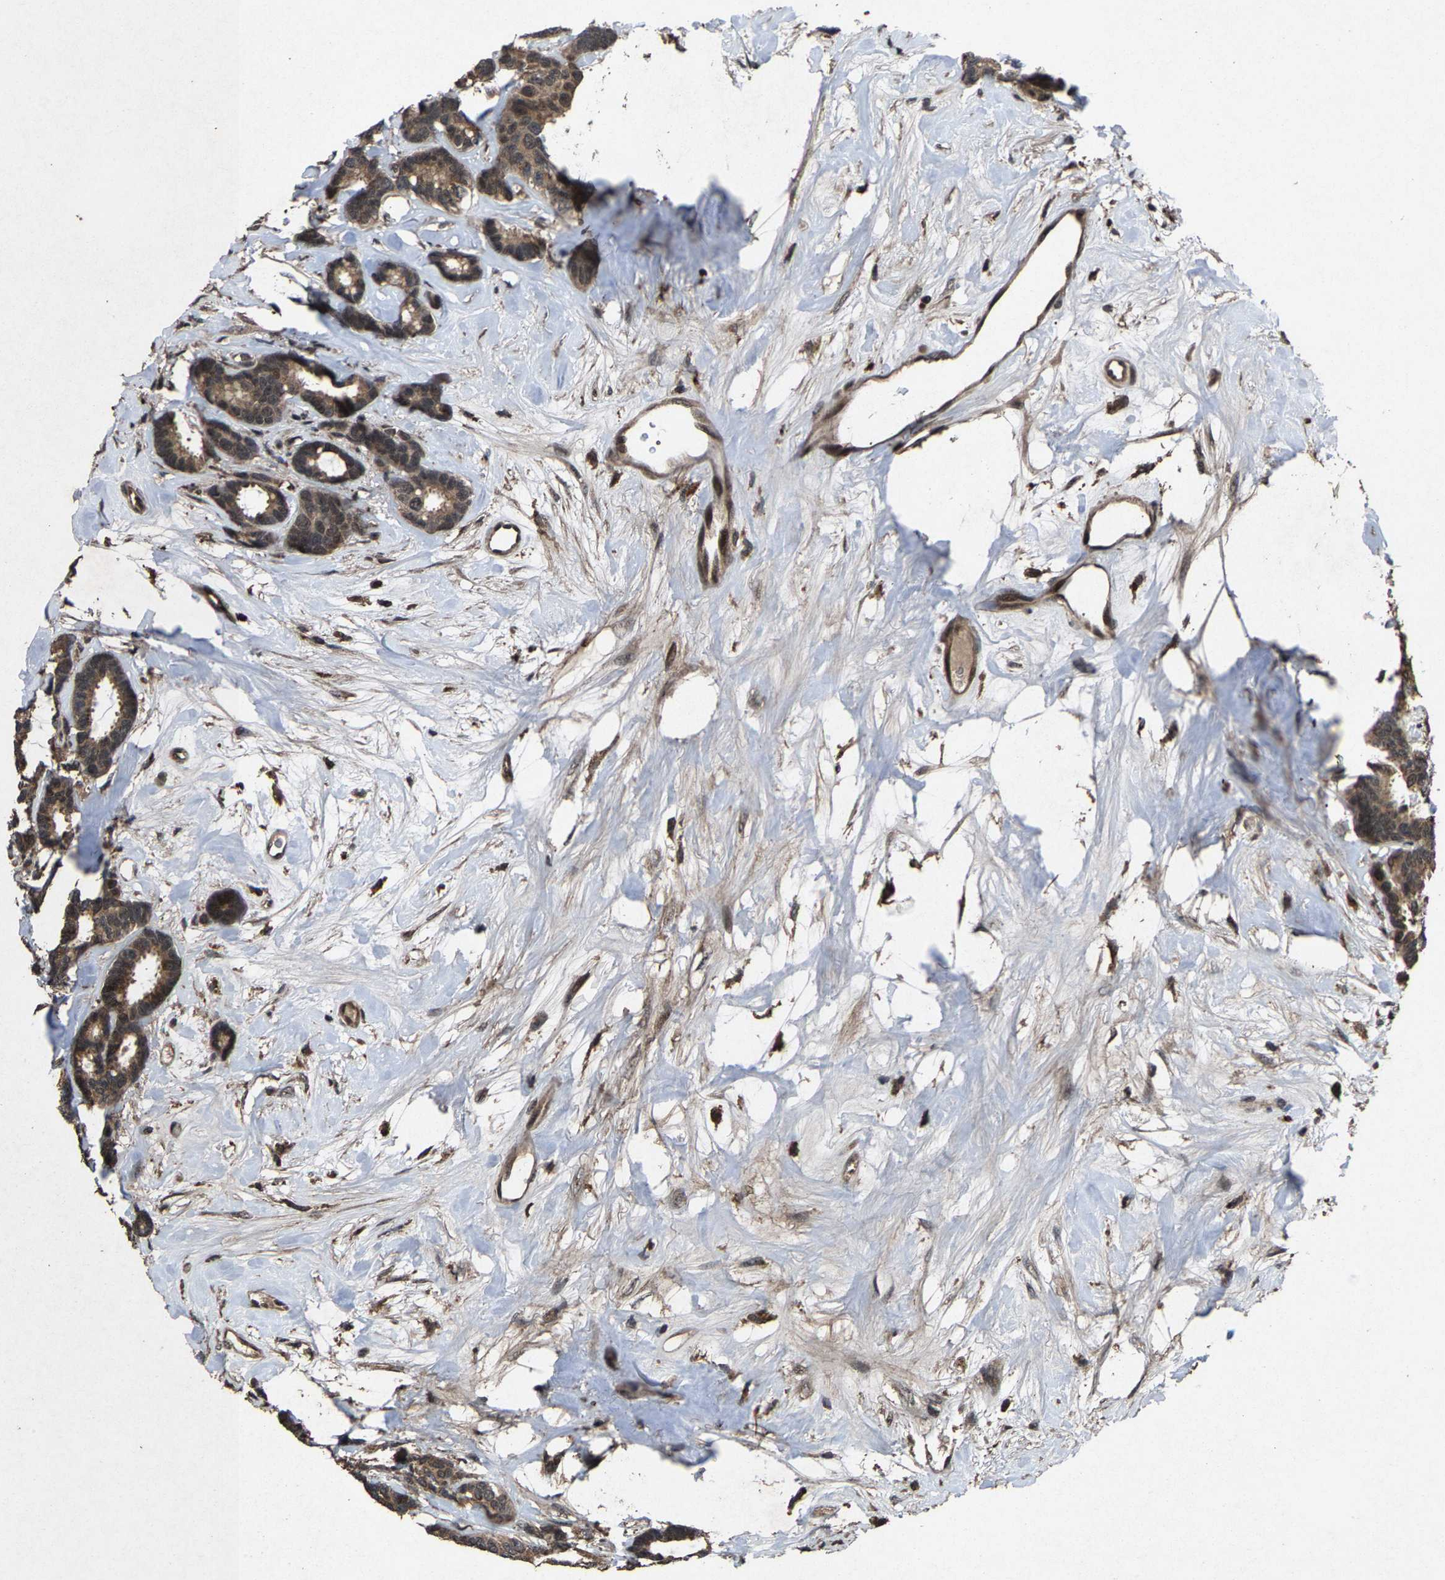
{"staining": {"intensity": "moderate", "quantity": ">75%", "location": "cytoplasmic/membranous"}, "tissue": "breast cancer", "cell_type": "Tumor cells", "image_type": "cancer", "snomed": [{"axis": "morphology", "description": "Duct carcinoma"}, {"axis": "topography", "description": "Breast"}], "caption": "Immunohistochemistry micrograph of neoplastic tissue: human breast cancer (invasive ductal carcinoma) stained using IHC displays medium levels of moderate protein expression localized specifically in the cytoplasmic/membranous of tumor cells, appearing as a cytoplasmic/membranous brown color.", "gene": "HAUS6", "patient": {"sex": "female", "age": 87}}